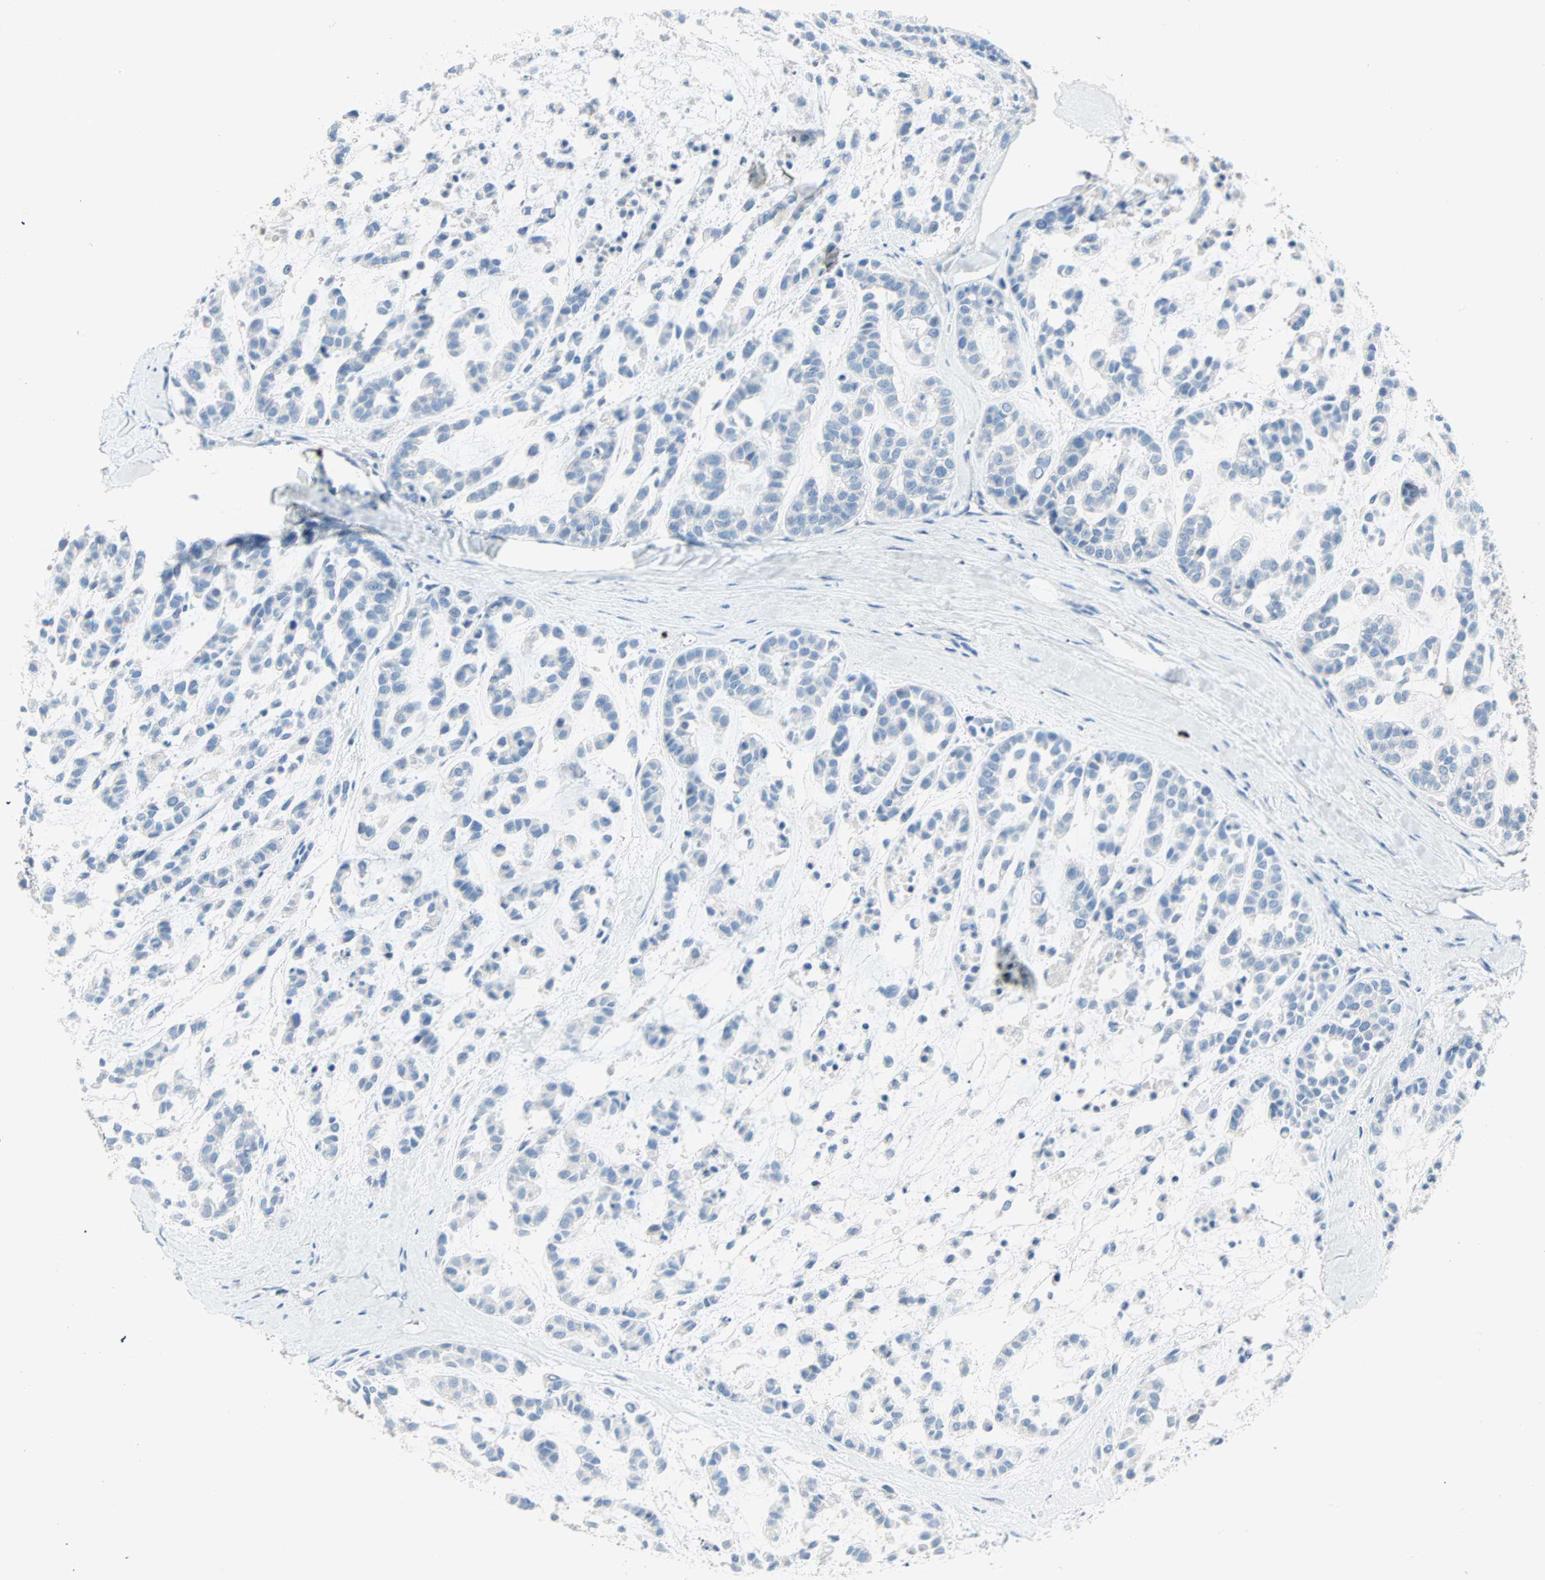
{"staining": {"intensity": "negative", "quantity": "none", "location": "none"}, "tissue": "head and neck cancer", "cell_type": "Tumor cells", "image_type": "cancer", "snomed": [{"axis": "morphology", "description": "Adenocarcinoma, NOS"}, {"axis": "morphology", "description": "Adenoma, NOS"}, {"axis": "topography", "description": "Head-Neck"}], "caption": "Immunohistochemistry image of neoplastic tissue: human head and neck adenocarcinoma stained with DAB (3,3'-diaminobenzidine) demonstrates no significant protein positivity in tumor cells.", "gene": "CLEC4A", "patient": {"sex": "female", "age": 55}}